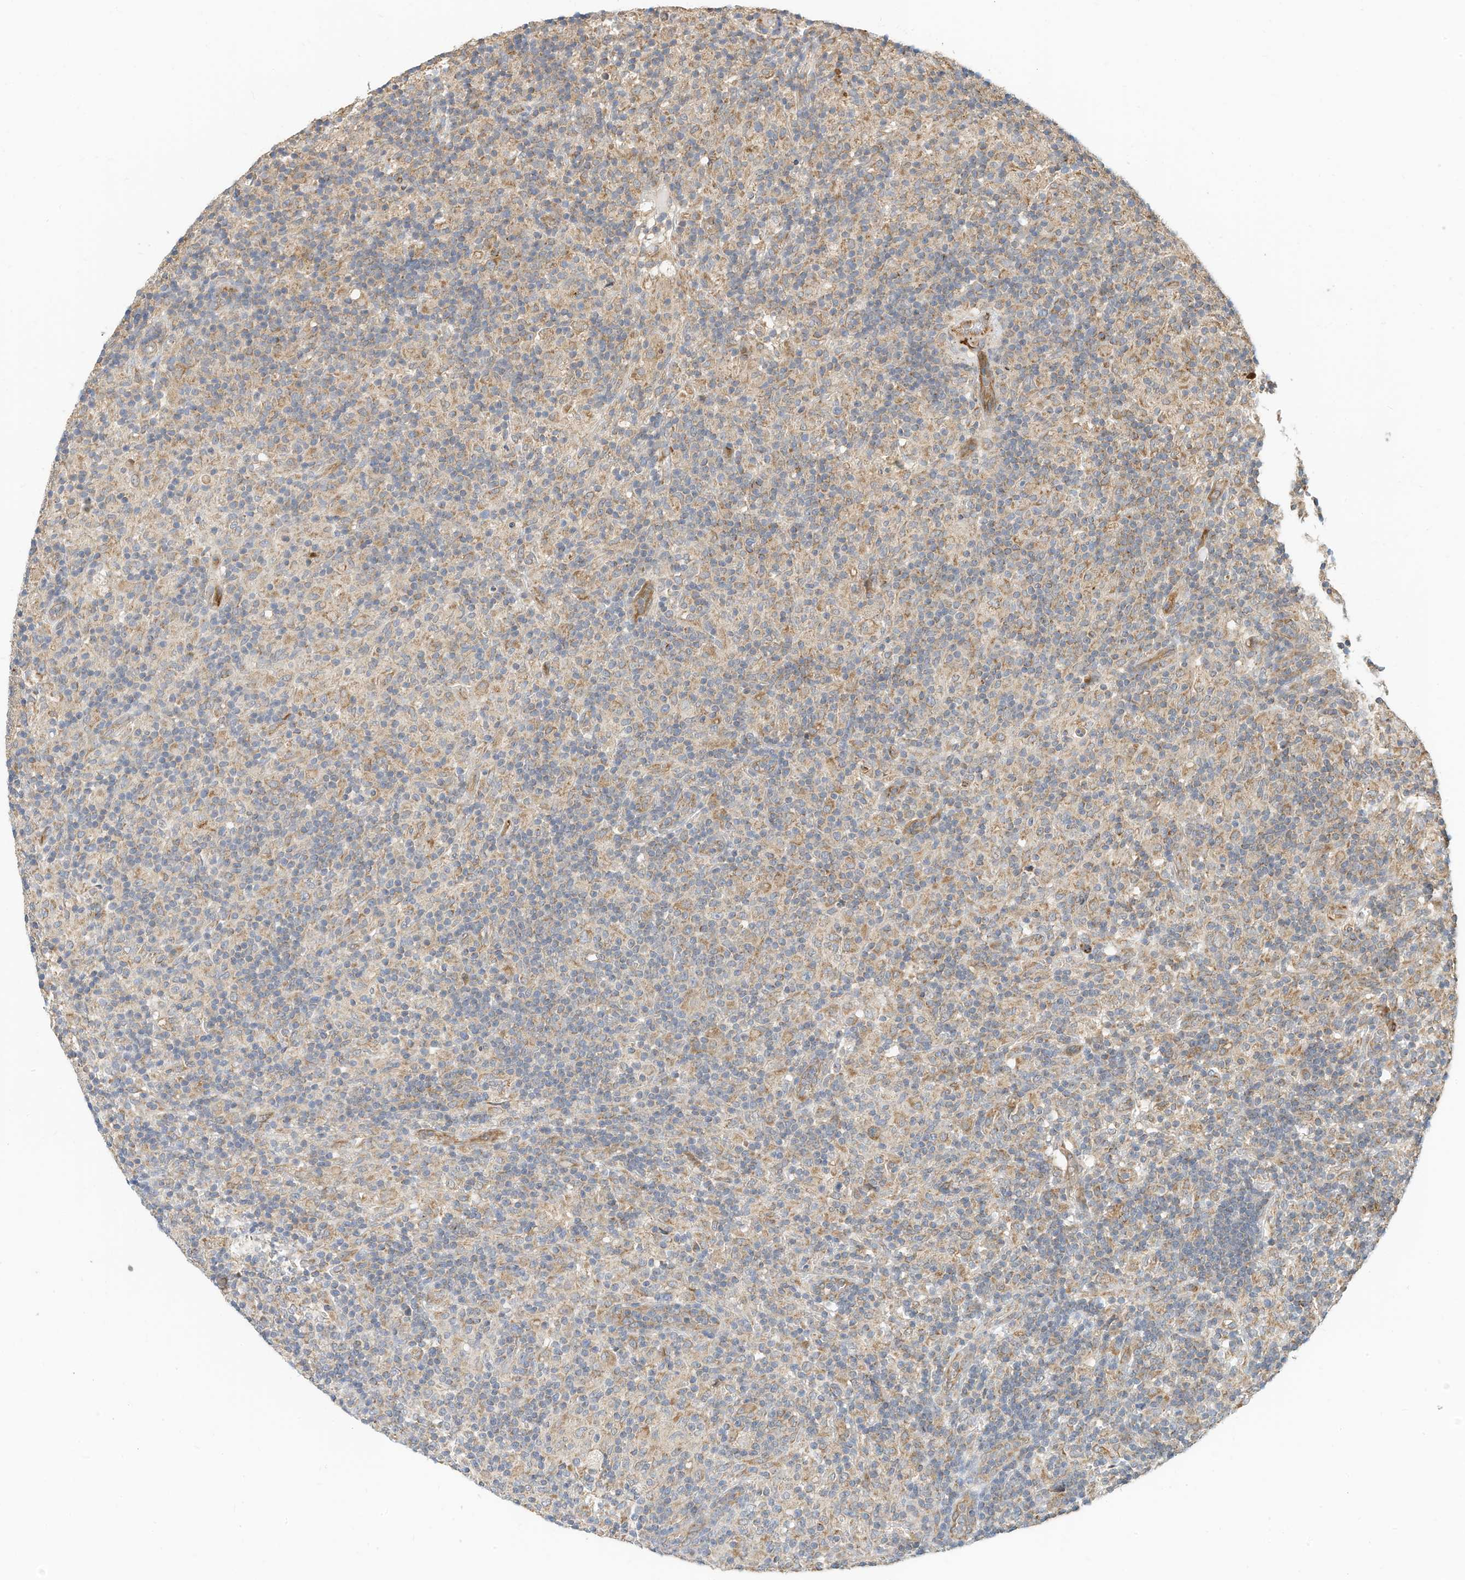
{"staining": {"intensity": "weak", "quantity": ">75%", "location": "cytoplasmic/membranous"}, "tissue": "lymphoma", "cell_type": "Tumor cells", "image_type": "cancer", "snomed": [{"axis": "morphology", "description": "Hodgkin's disease, NOS"}, {"axis": "topography", "description": "Lymph node"}], "caption": "Immunohistochemical staining of human lymphoma demonstrates low levels of weak cytoplasmic/membranous protein staining in approximately >75% of tumor cells.", "gene": "METTL6", "patient": {"sex": "male", "age": 70}}